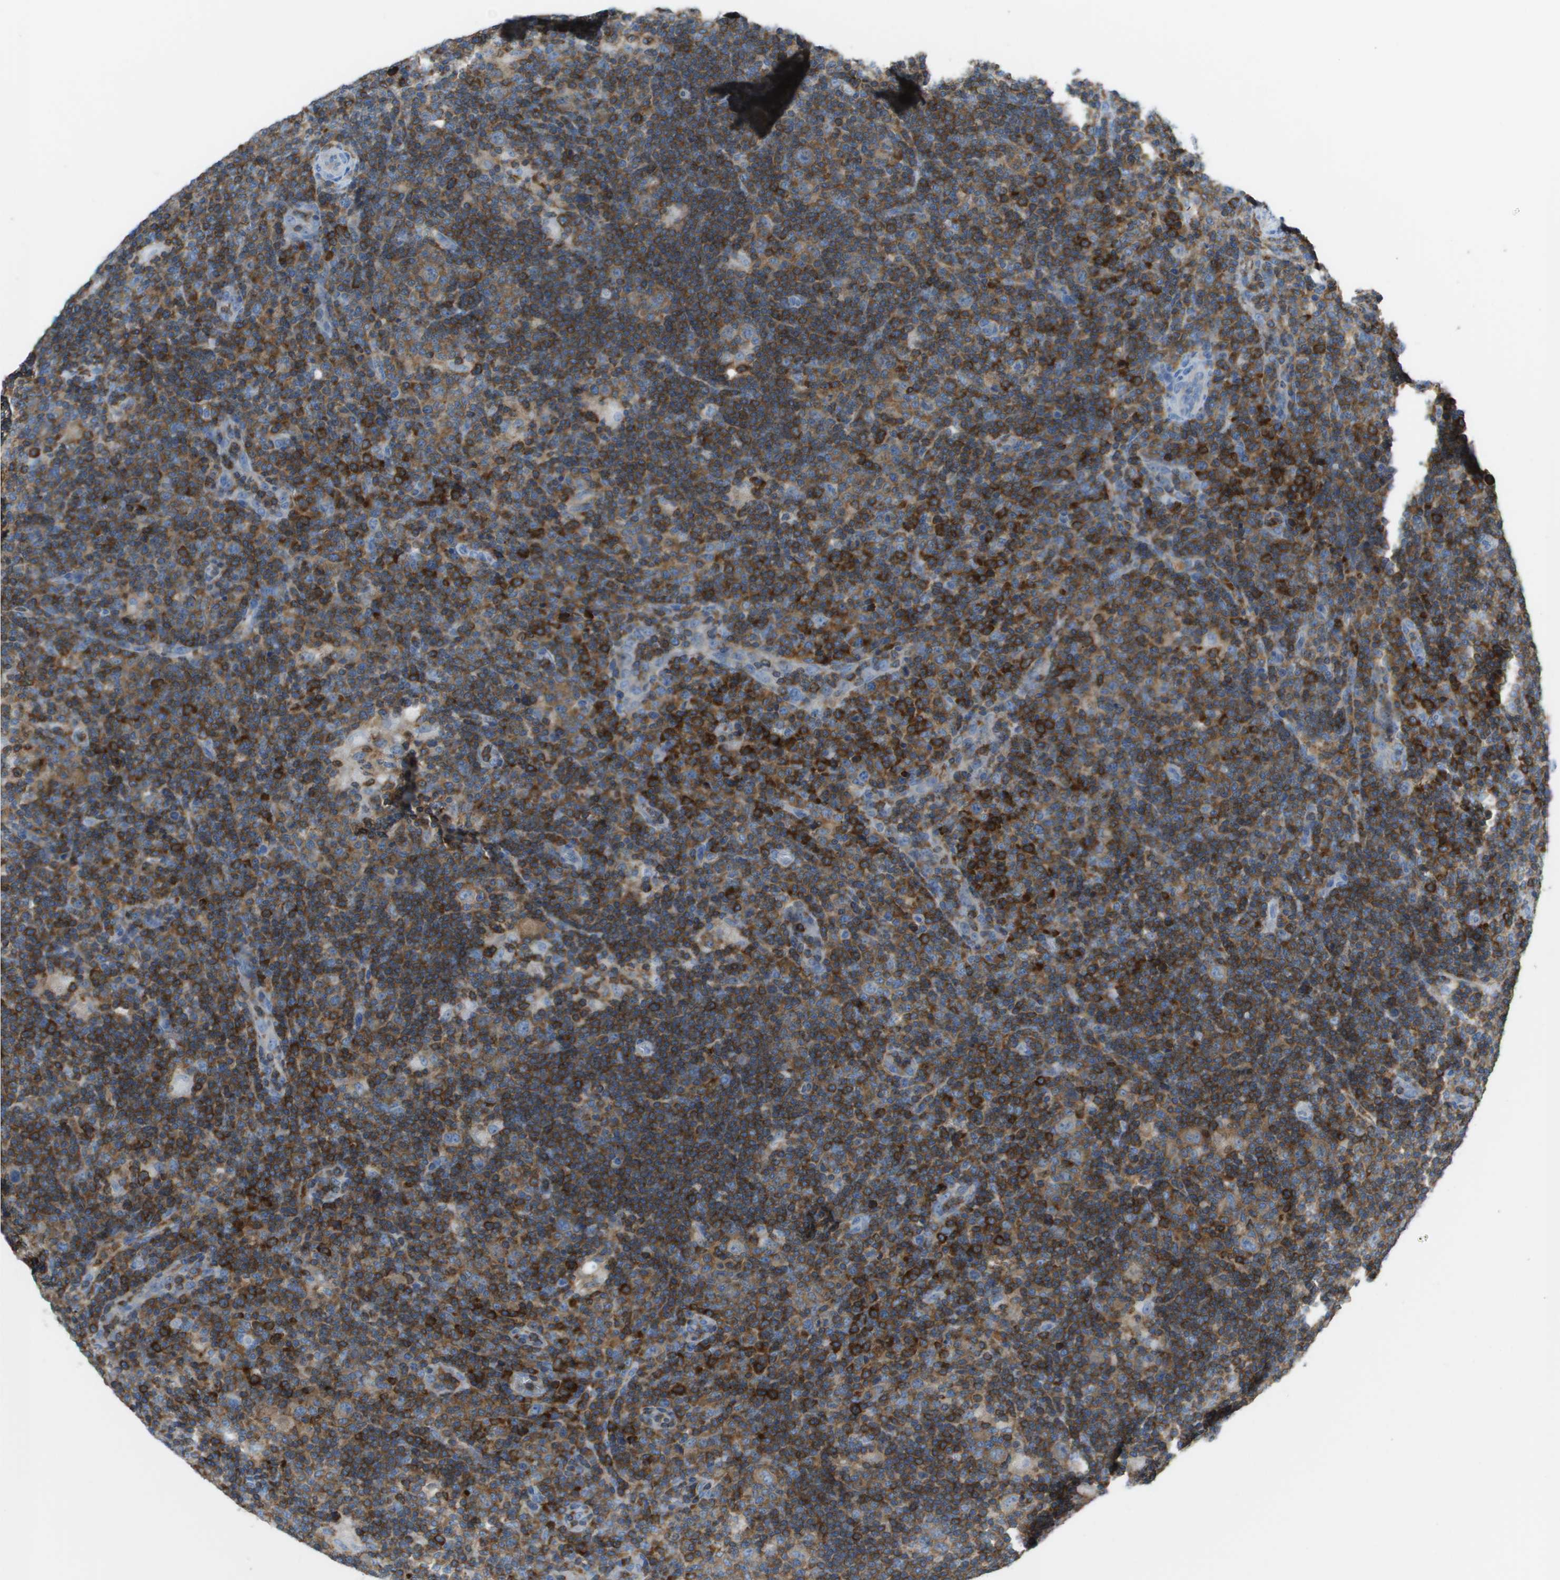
{"staining": {"intensity": "weak", "quantity": "25%-75%", "location": "cytoplasmic/membranous"}, "tissue": "lymphoma", "cell_type": "Tumor cells", "image_type": "cancer", "snomed": [{"axis": "morphology", "description": "Hodgkin's disease, NOS"}, {"axis": "topography", "description": "Lymph node"}], "caption": "This histopathology image shows immunohistochemistry (IHC) staining of human lymphoma, with low weak cytoplasmic/membranous expression in approximately 25%-75% of tumor cells.", "gene": "APBB1IP", "patient": {"sex": "female", "age": 57}}